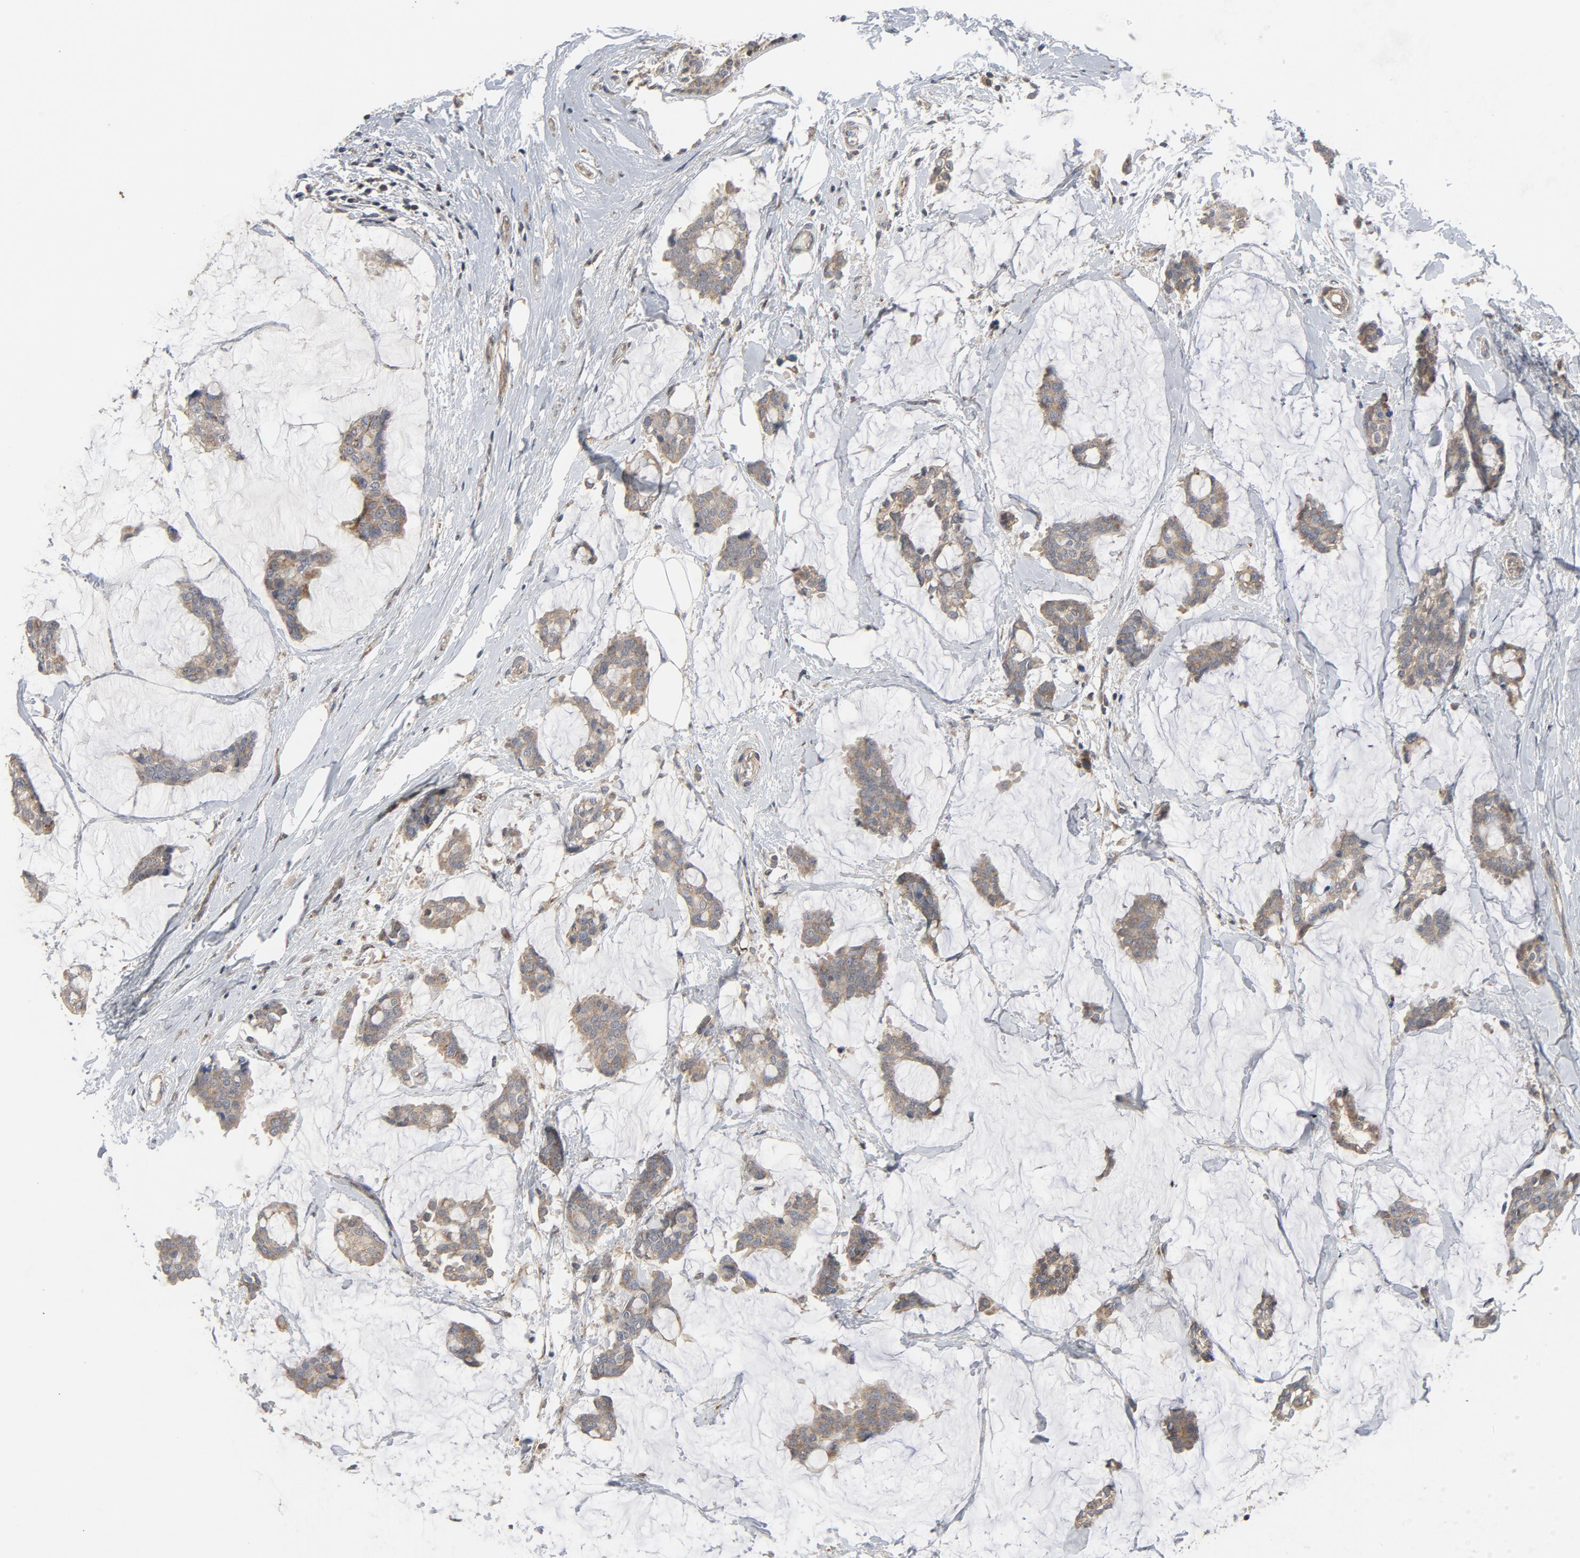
{"staining": {"intensity": "moderate", "quantity": ">75%", "location": "cytoplasmic/membranous"}, "tissue": "breast cancer", "cell_type": "Tumor cells", "image_type": "cancer", "snomed": [{"axis": "morphology", "description": "Duct carcinoma"}, {"axis": "topography", "description": "Breast"}], "caption": "The histopathology image reveals staining of breast infiltrating ductal carcinoma, revealing moderate cytoplasmic/membranous protein expression (brown color) within tumor cells.", "gene": "C14orf119", "patient": {"sex": "female", "age": 93}}